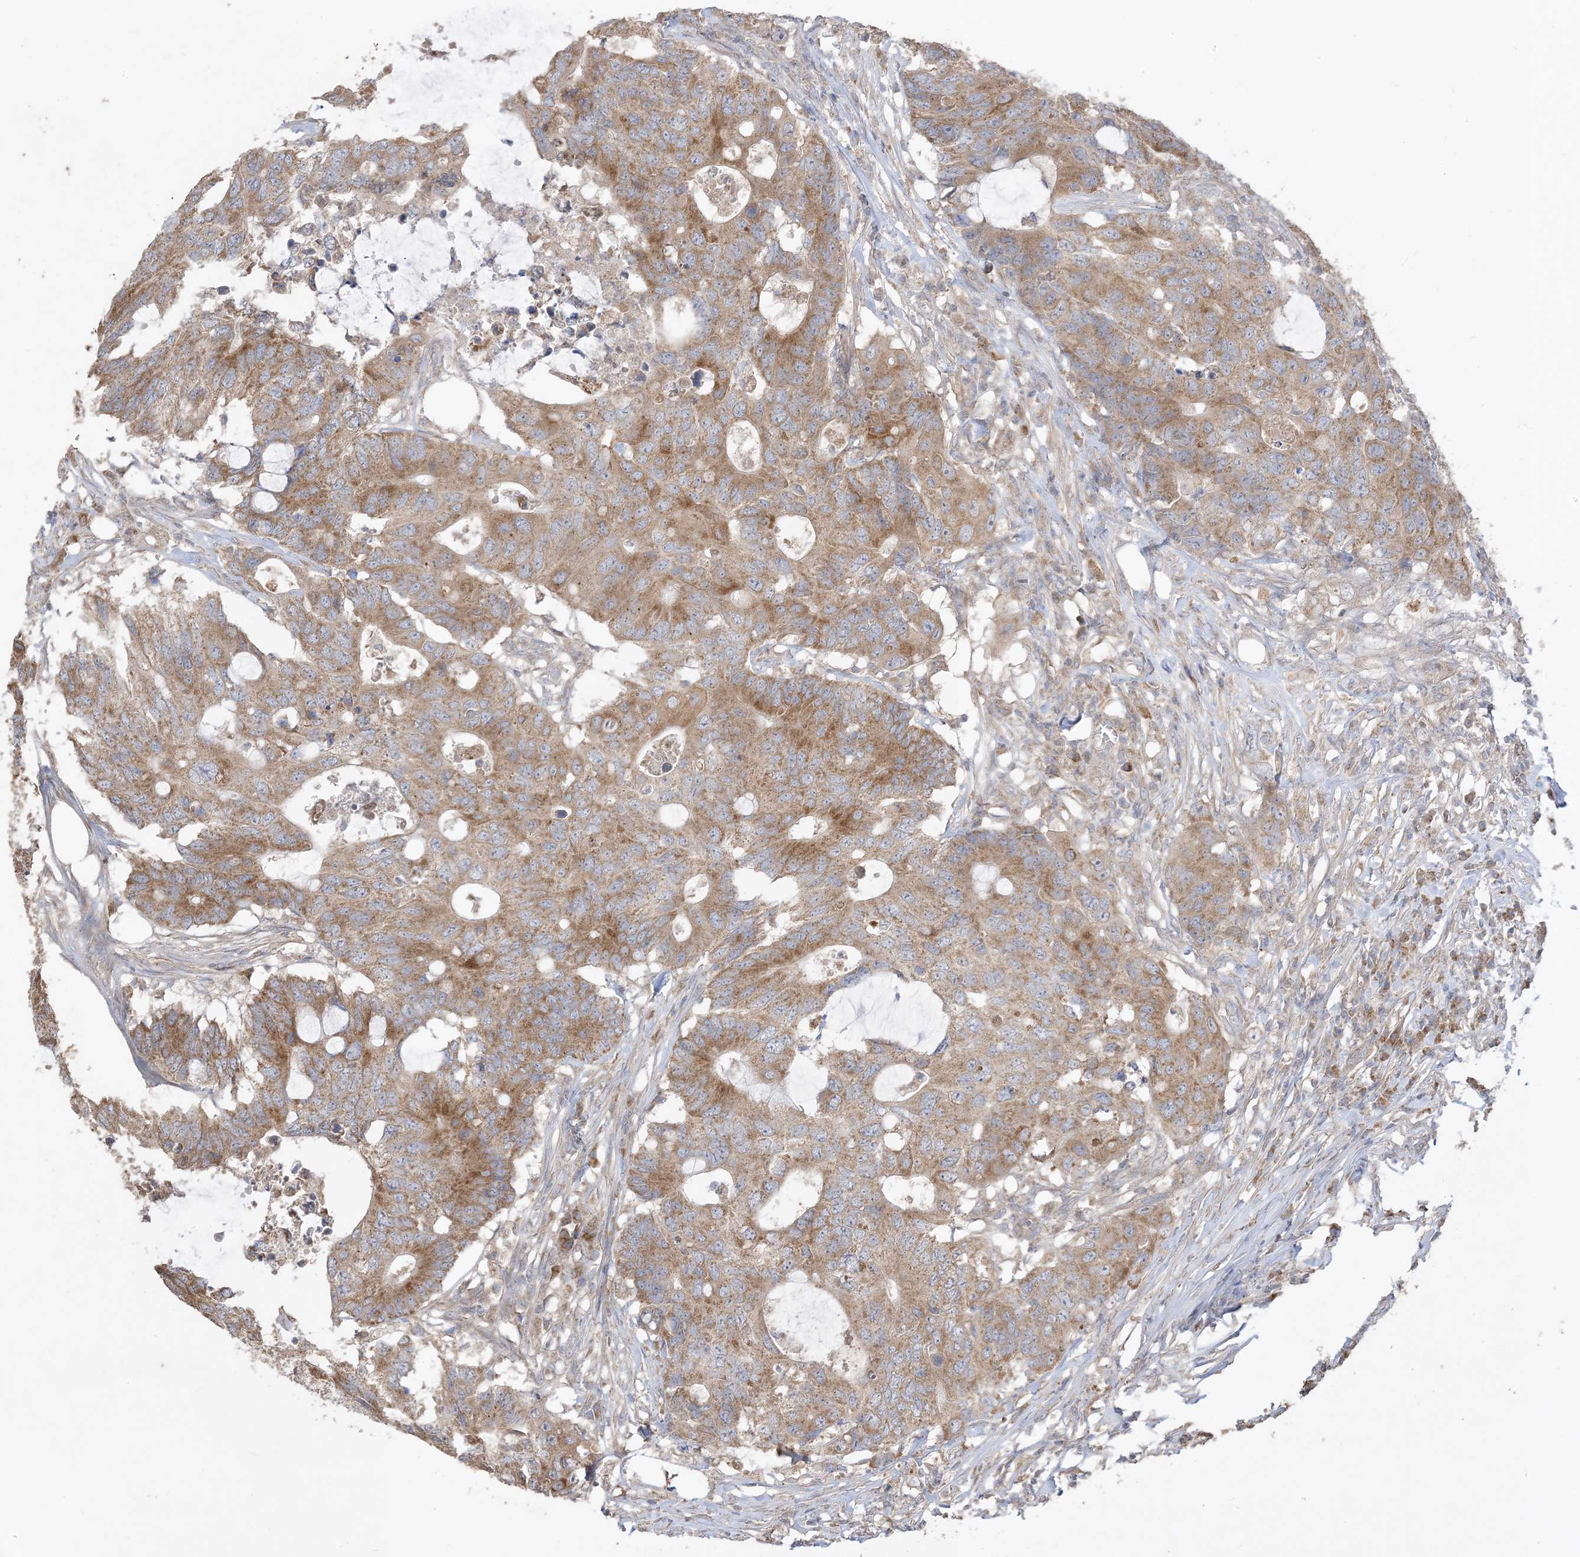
{"staining": {"intensity": "strong", "quantity": ">75%", "location": "cytoplasmic/membranous"}, "tissue": "colorectal cancer", "cell_type": "Tumor cells", "image_type": "cancer", "snomed": [{"axis": "morphology", "description": "Adenocarcinoma, NOS"}, {"axis": "topography", "description": "Colon"}], "caption": "IHC (DAB) staining of human colorectal adenocarcinoma demonstrates strong cytoplasmic/membranous protein positivity in approximately >75% of tumor cells.", "gene": "SIRT3", "patient": {"sex": "male", "age": 71}}